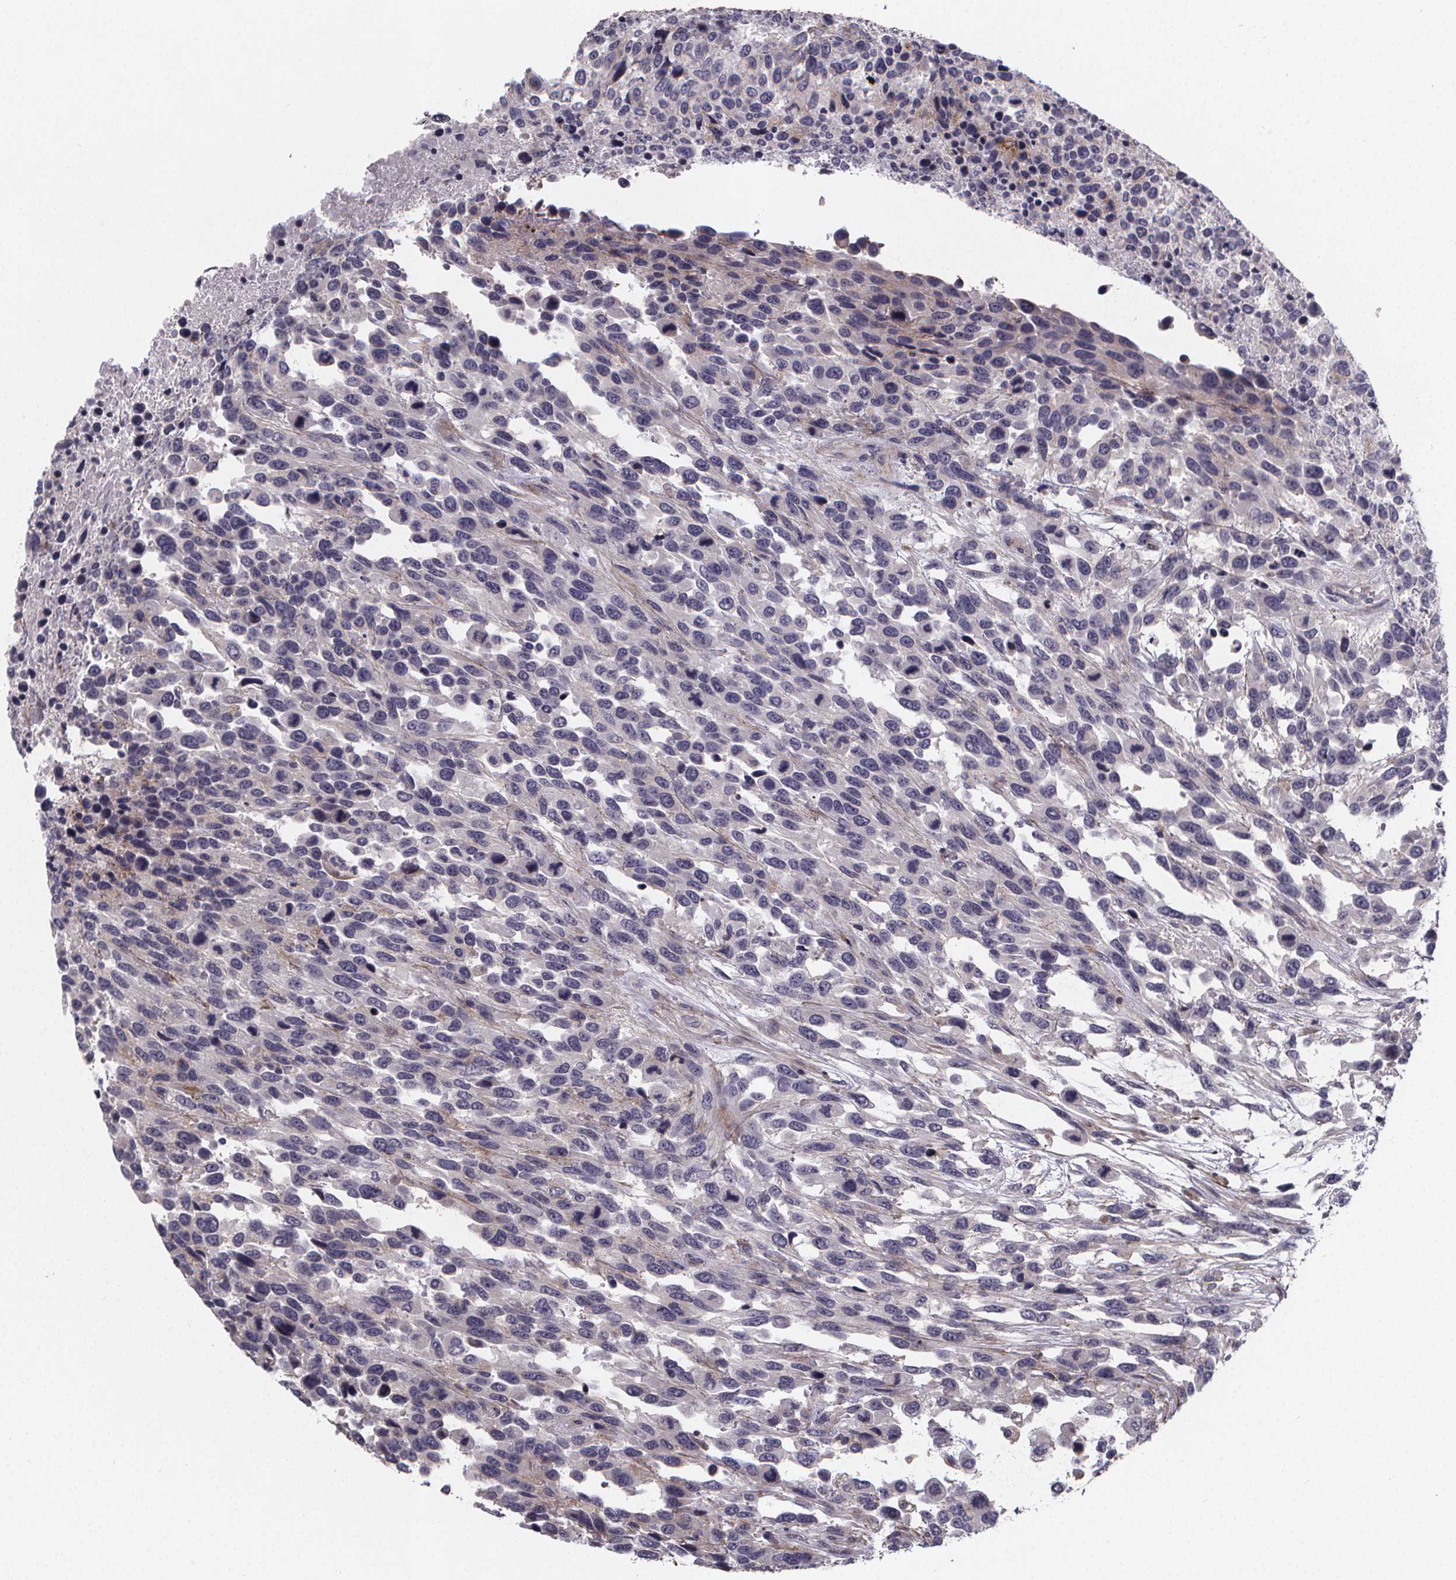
{"staining": {"intensity": "negative", "quantity": "none", "location": "none"}, "tissue": "urothelial cancer", "cell_type": "Tumor cells", "image_type": "cancer", "snomed": [{"axis": "morphology", "description": "Urothelial carcinoma, High grade"}, {"axis": "topography", "description": "Urinary bladder"}], "caption": "There is no significant positivity in tumor cells of urothelial cancer. (Stains: DAB immunohistochemistry (IHC) with hematoxylin counter stain, Microscopy: brightfield microscopy at high magnification).", "gene": "FBXW2", "patient": {"sex": "female", "age": 70}}